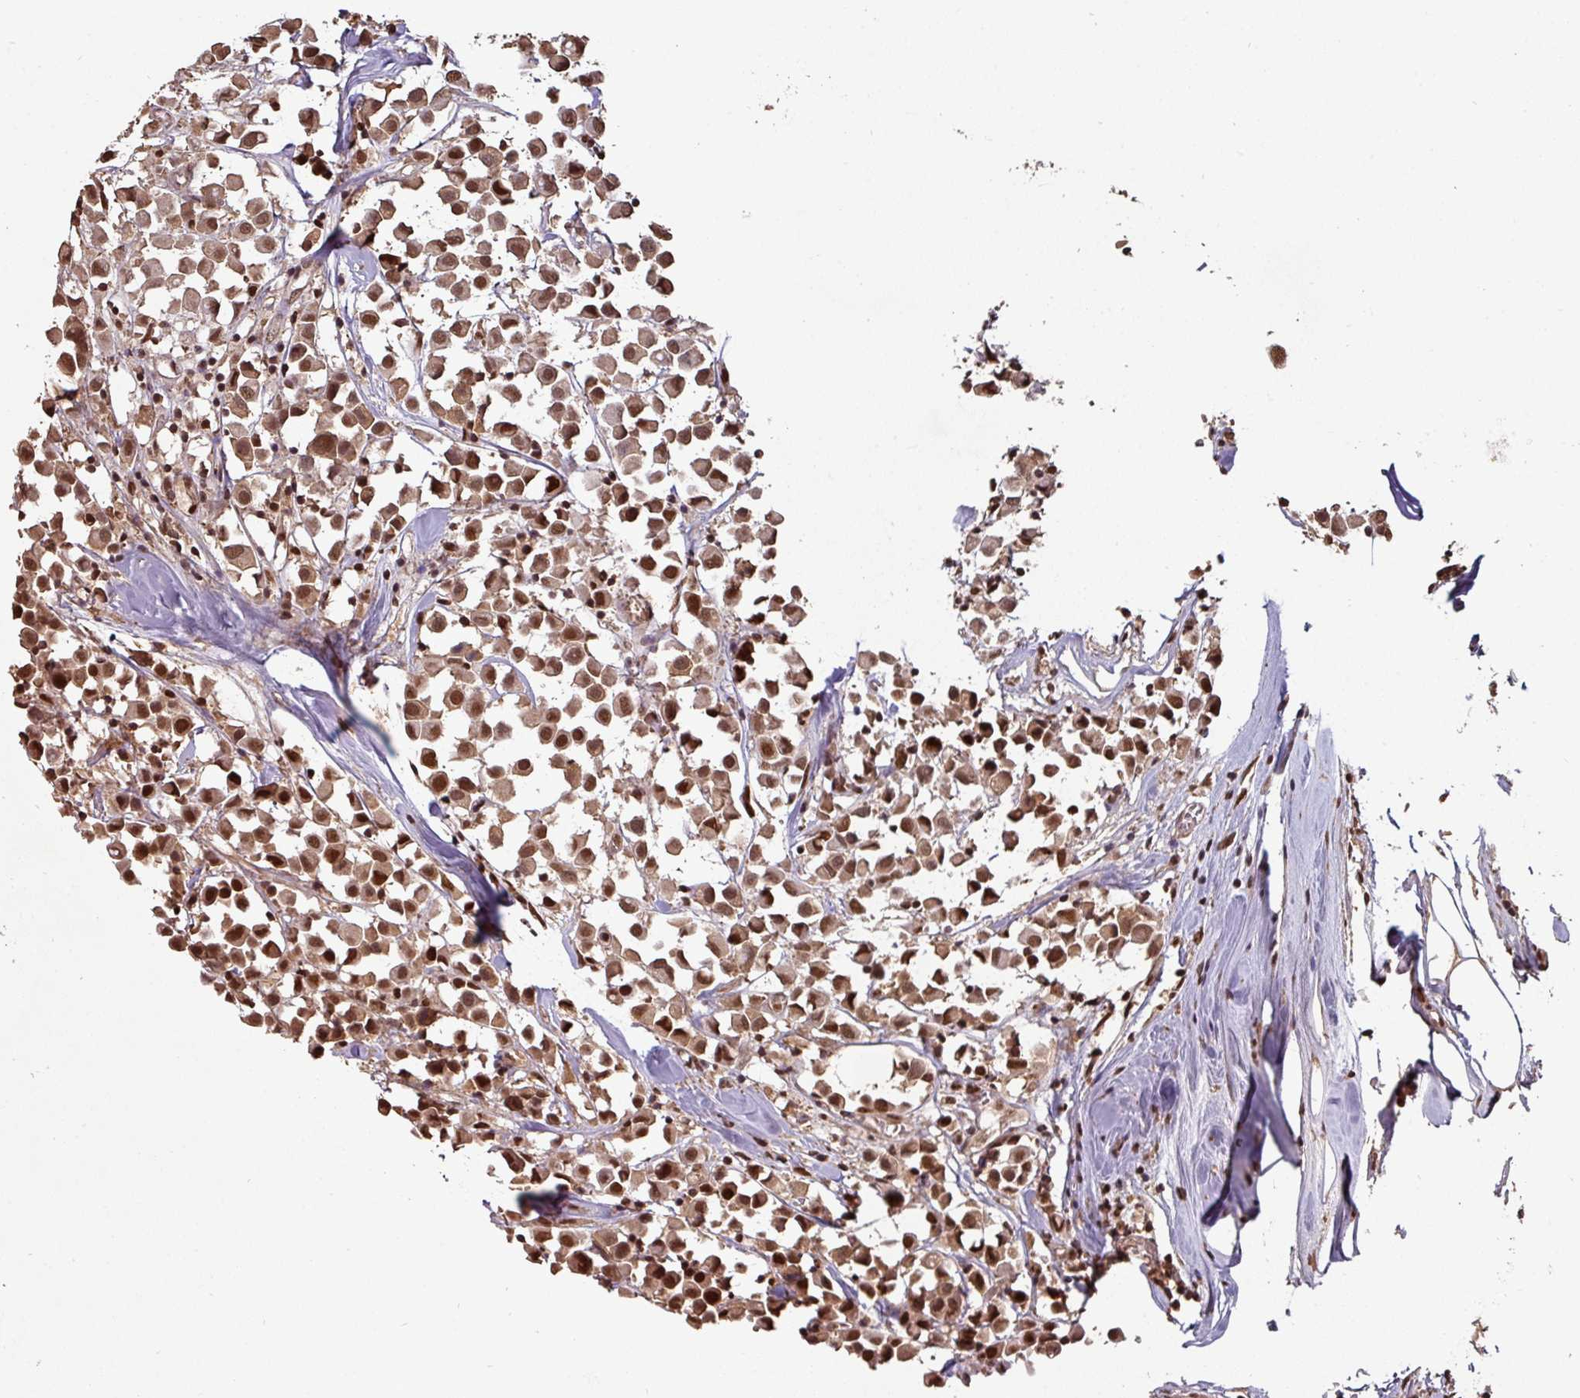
{"staining": {"intensity": "moderate", "quantity": ">75%", "location": "cytoplasmic/membranous,nuclear"}, "tissue": "breast cancer", "cell_type": "Tumor cells", "image_type": "cancer", "snomed": [{"axis": "morphology", "description": "Duct carcinoma"}, {"axis": "topography", "description": "Breast"}], "caption": "Immunohistochemistry (IHC) staining of breast cancer (infiltrating ductal carcinoma), which demonstrates medium levels of moderate cytoplasmic/membranous and nuclear positivity in approximately >75% of tumor cells indicating moderate cytoplasmic/membranous and nuclear protein staining. The staining was performed using DAB (brown) for protein detection and nuclei were counterstained in hematoxylin (blue).", "gene": "POLD1", "patient": {"sex": "female", "age": 61}}